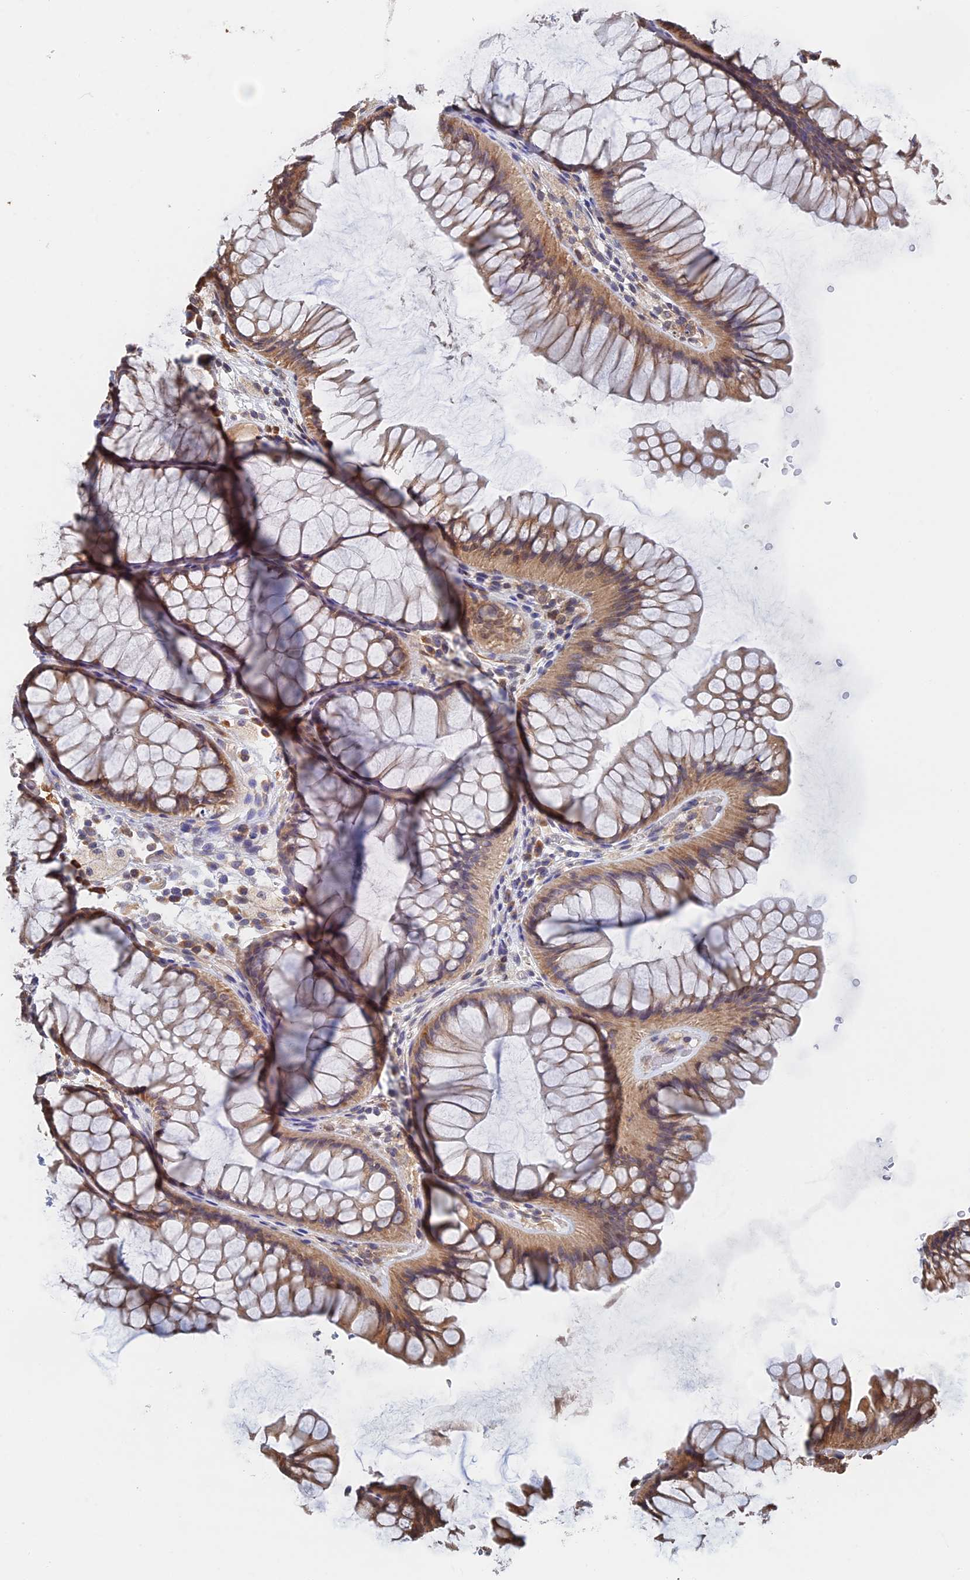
{"staining": {"intensity": "negative", "quantity": "none", "location": "none"}, "tissue": "colon", "cell_type": "Endothelial cells", "image_type": "normal", "snomed": [{"axis": "morphology", "description": "Normal tissue, NOS"}, {"axis": "topography", "description": "Colon"}], "caption": "DAB (3,3'-diaminobenzidine) immunohistochemical staining of benign human colon exhibits no significant staining in endothelial cells. The staining was performed using DAB (3,3'-diaminobenzidine) to visualize the protein expression in brown, while the nuclei were stained in blue with hematoxylin (Magnification: 20x).", "gene": "ZNF320", "patient": {"sex": "female", "age": 82}}